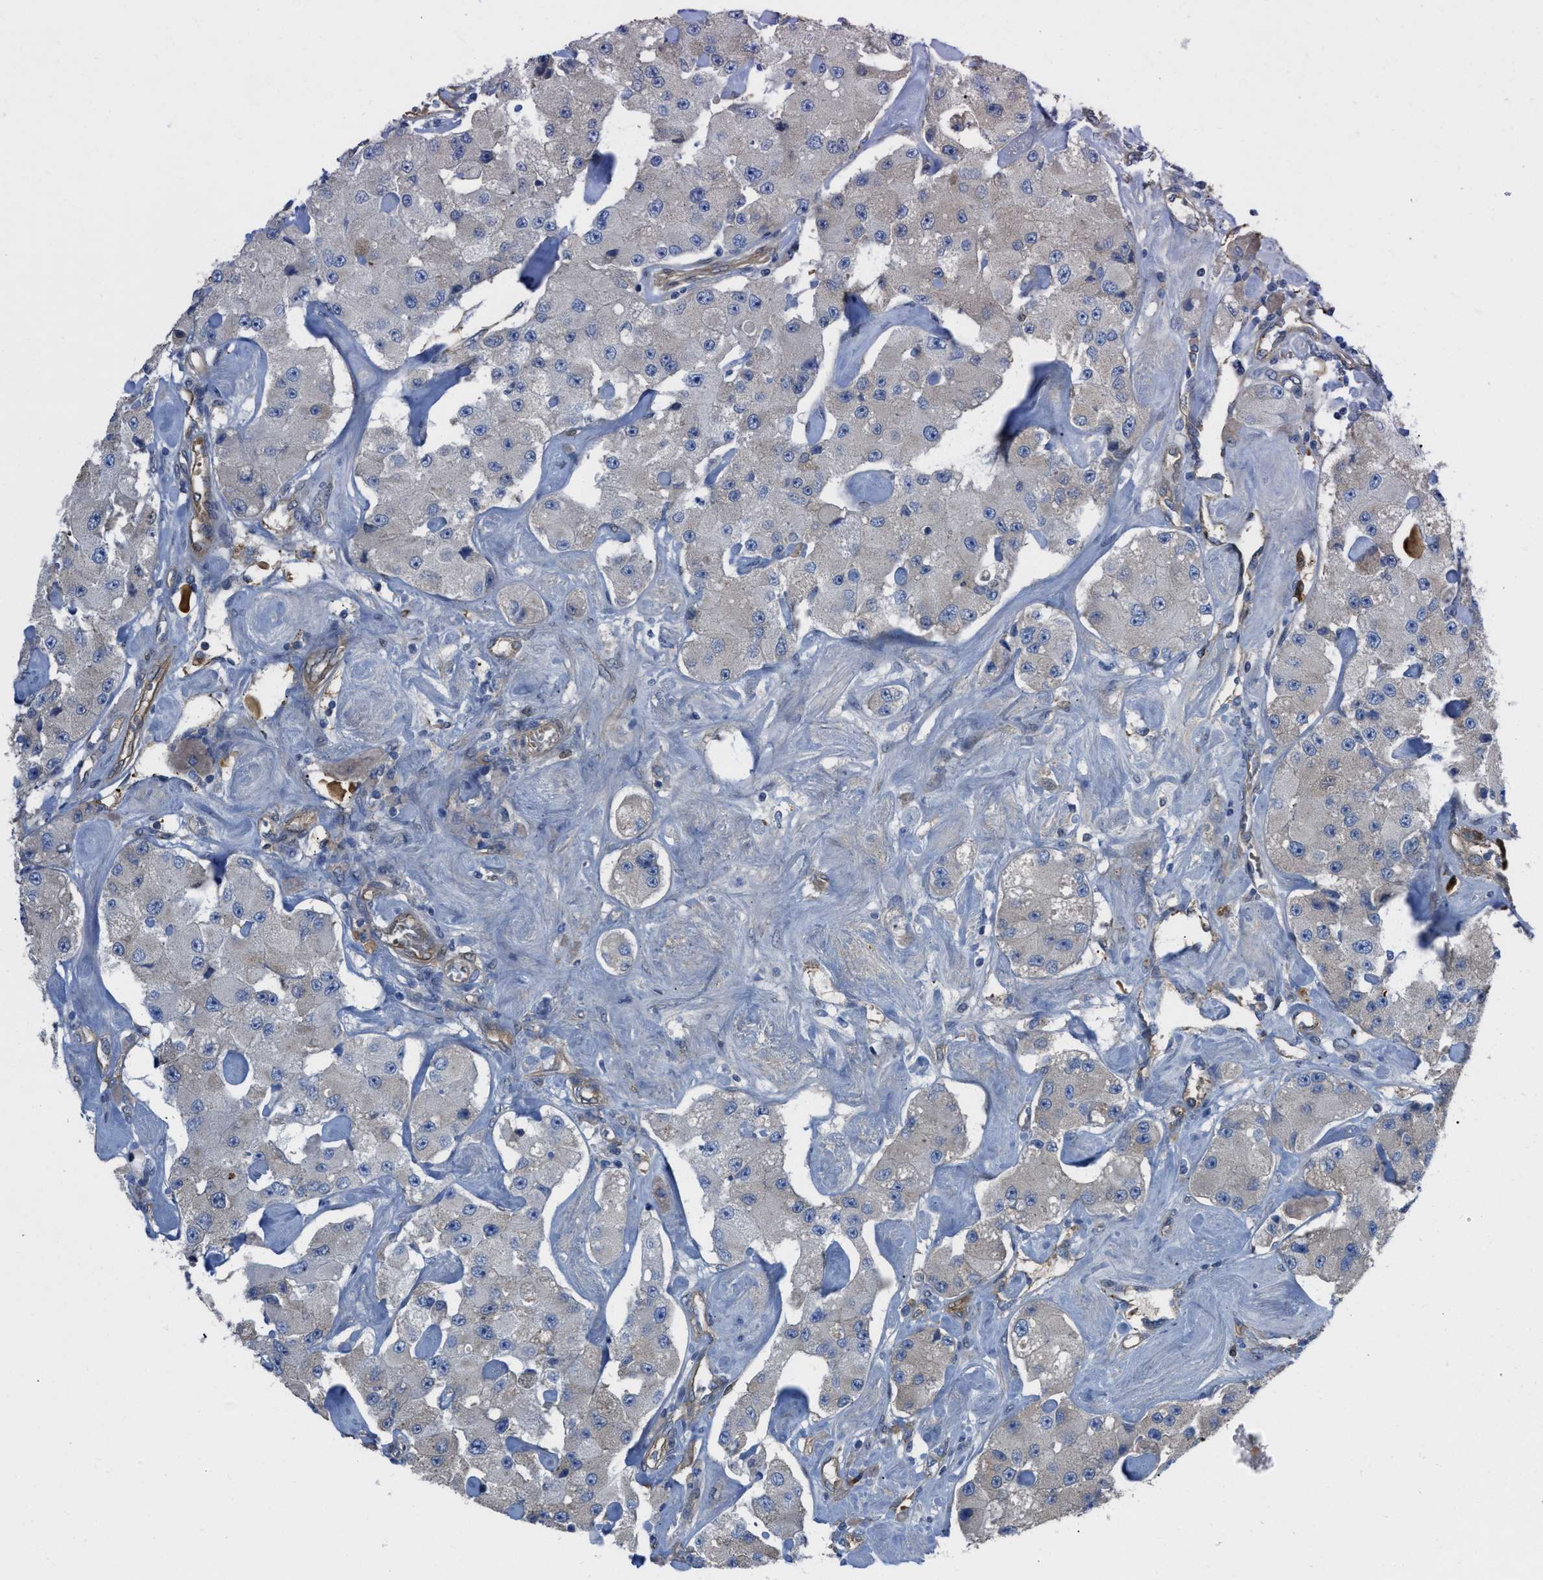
{"staining": {"intensity": "negative", "quantity": "none", "location": "none"}, "tissue": "carcinoid", "cell_type": "Tumor cells", "image_type": "cancer", "snomed": [{"axis": "morphology", "description": "Carcinoid, malignant, NOS"}, {"axis": "topography", "description": "Pancreas"}], "caption": "A histopathology image of carcinoid (malignant) stained for a protein reveals no brown staining in tumor cells.", "gene": "TRIOBP", "patient": {"sex": "male", "age": 41}}